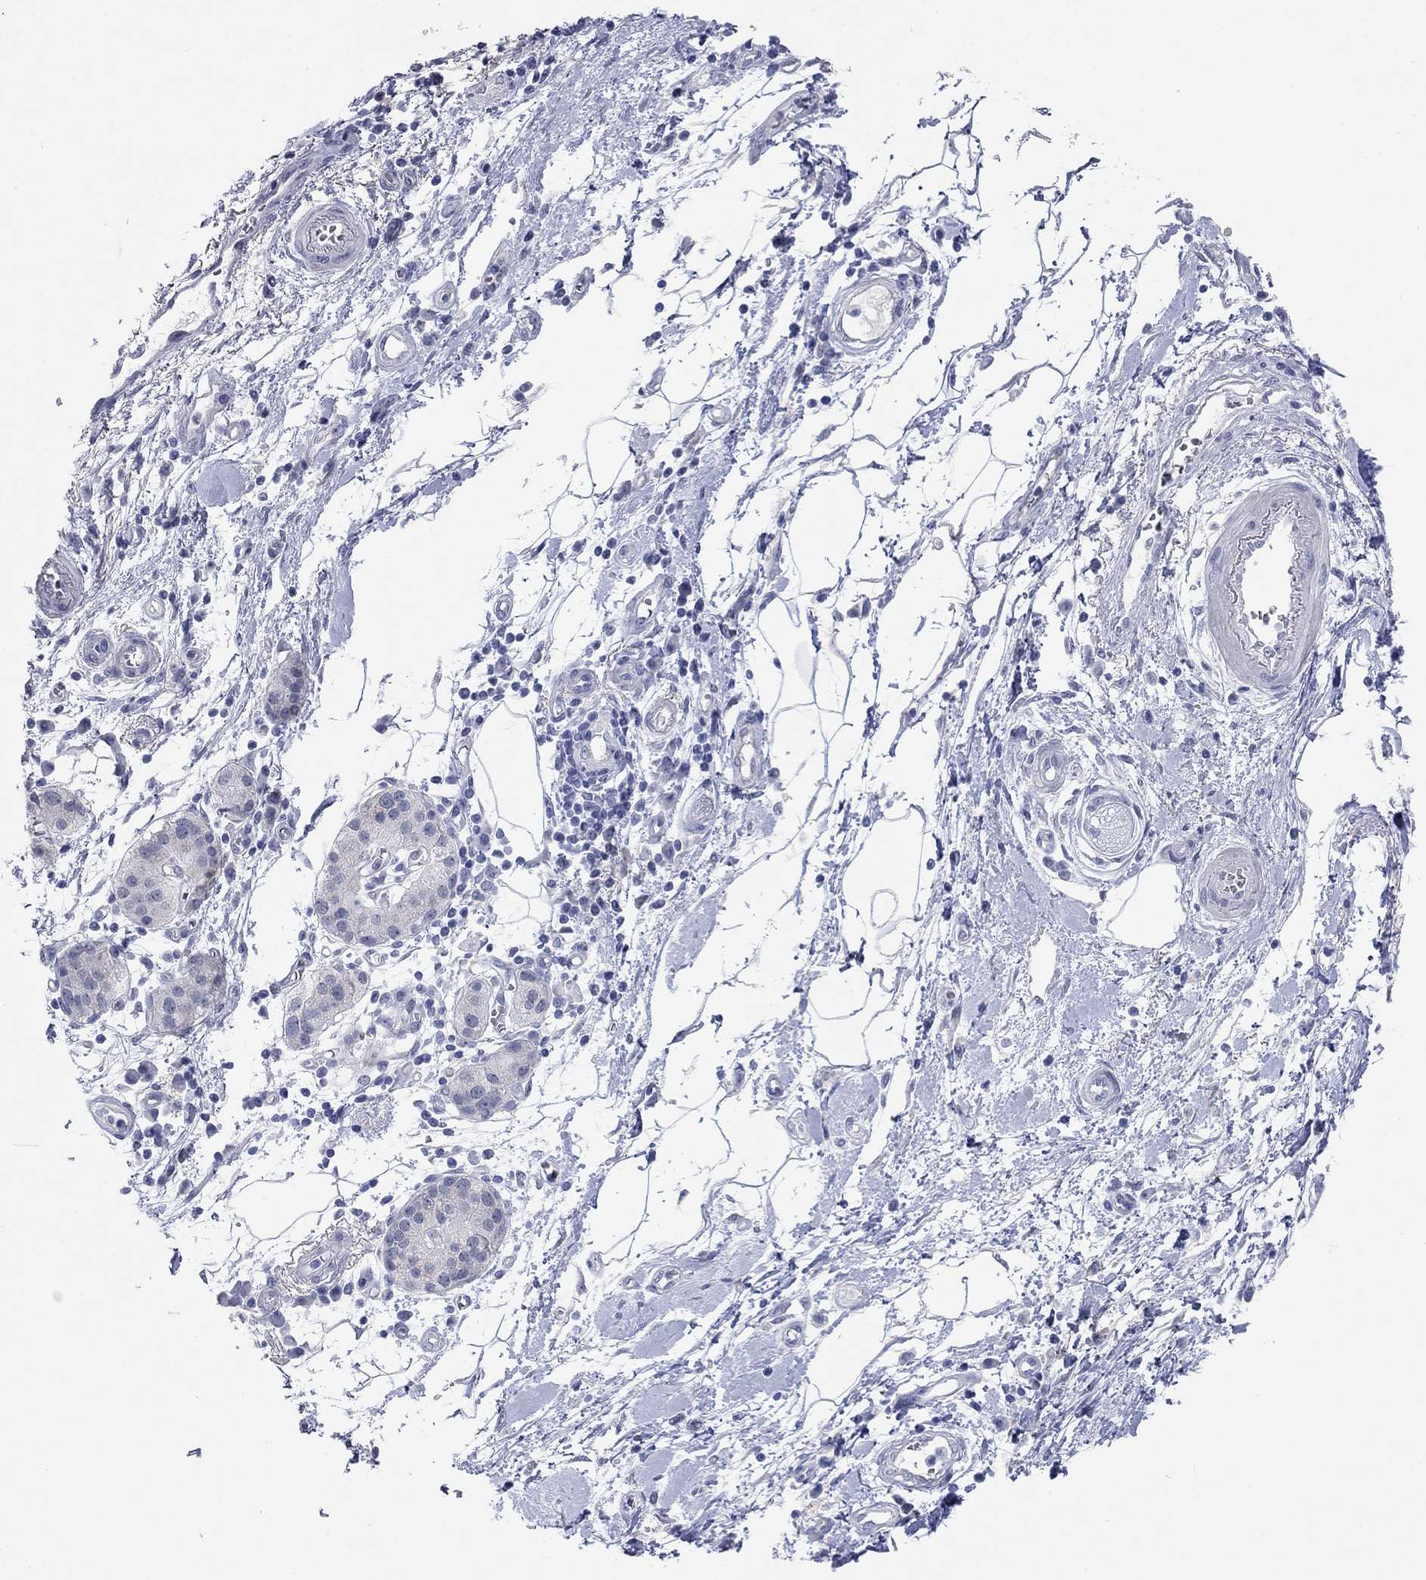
{"staining": {"intensity": "negative", "quantity": "none", "location": "none"}, "tissue": "pancreatic cancer", "cell_type": "Tumor cells", "image_type": "cancer", "snomed": [{"axis": "morphology", "description": "Adenocarcinoma, NOS"}, {"axis": "topography", "description": "Pancreas"}], "caption": "DAB immunohistochemical staining of pancreatic adenocarcinoma reveals no significant positivity in tumor cells. Brightfield microscopy of IHC stained with DAB (3,3'-diaminobenzidine) (brown) and hematoxylin (blue), captured at high magnification.", "gene": "WASF3", "patient": {"sex": "male", "age": 72}}